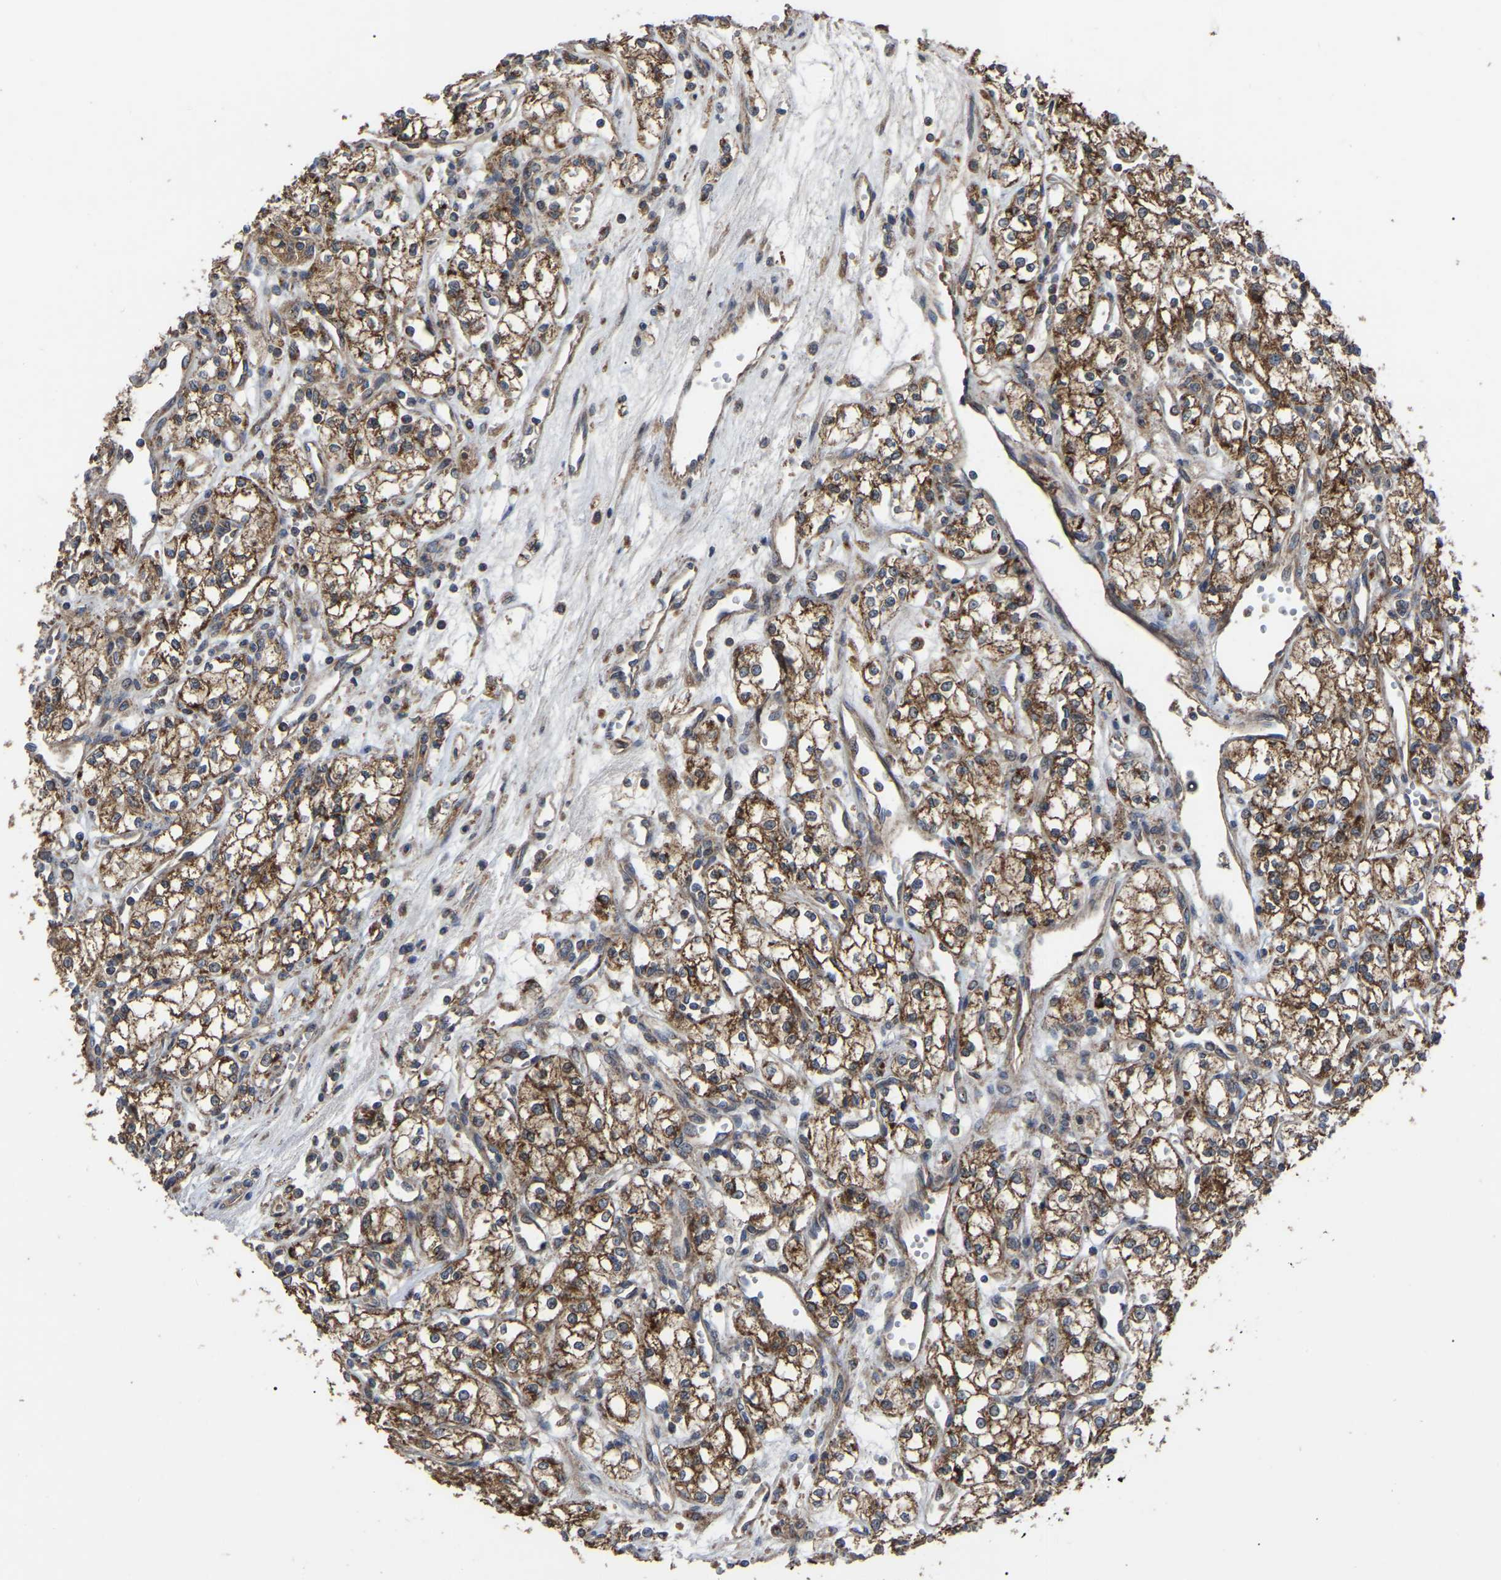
{"staining": {"intensity": "moderate", "quantity": ">75%", "location": "cytoplasmic/membranous"}, "tissue": "renal cancer", "cell_type": "Tumor cells", "image_type": "cancer", "snomed": [{"axis": "morphology", "description": "Adenocarcinoma, NOS"}, {"axis": "topography", "description": "Kidney"}], "caption": "Human renal cancer (adenocarcinoma) stained with a brown dye reveals moderate cytoplasmic/membranous positive staining in approximately >75% of tumor cells.", "gene": "GCC1", "patient": {"sex": "male", "age": 59}}